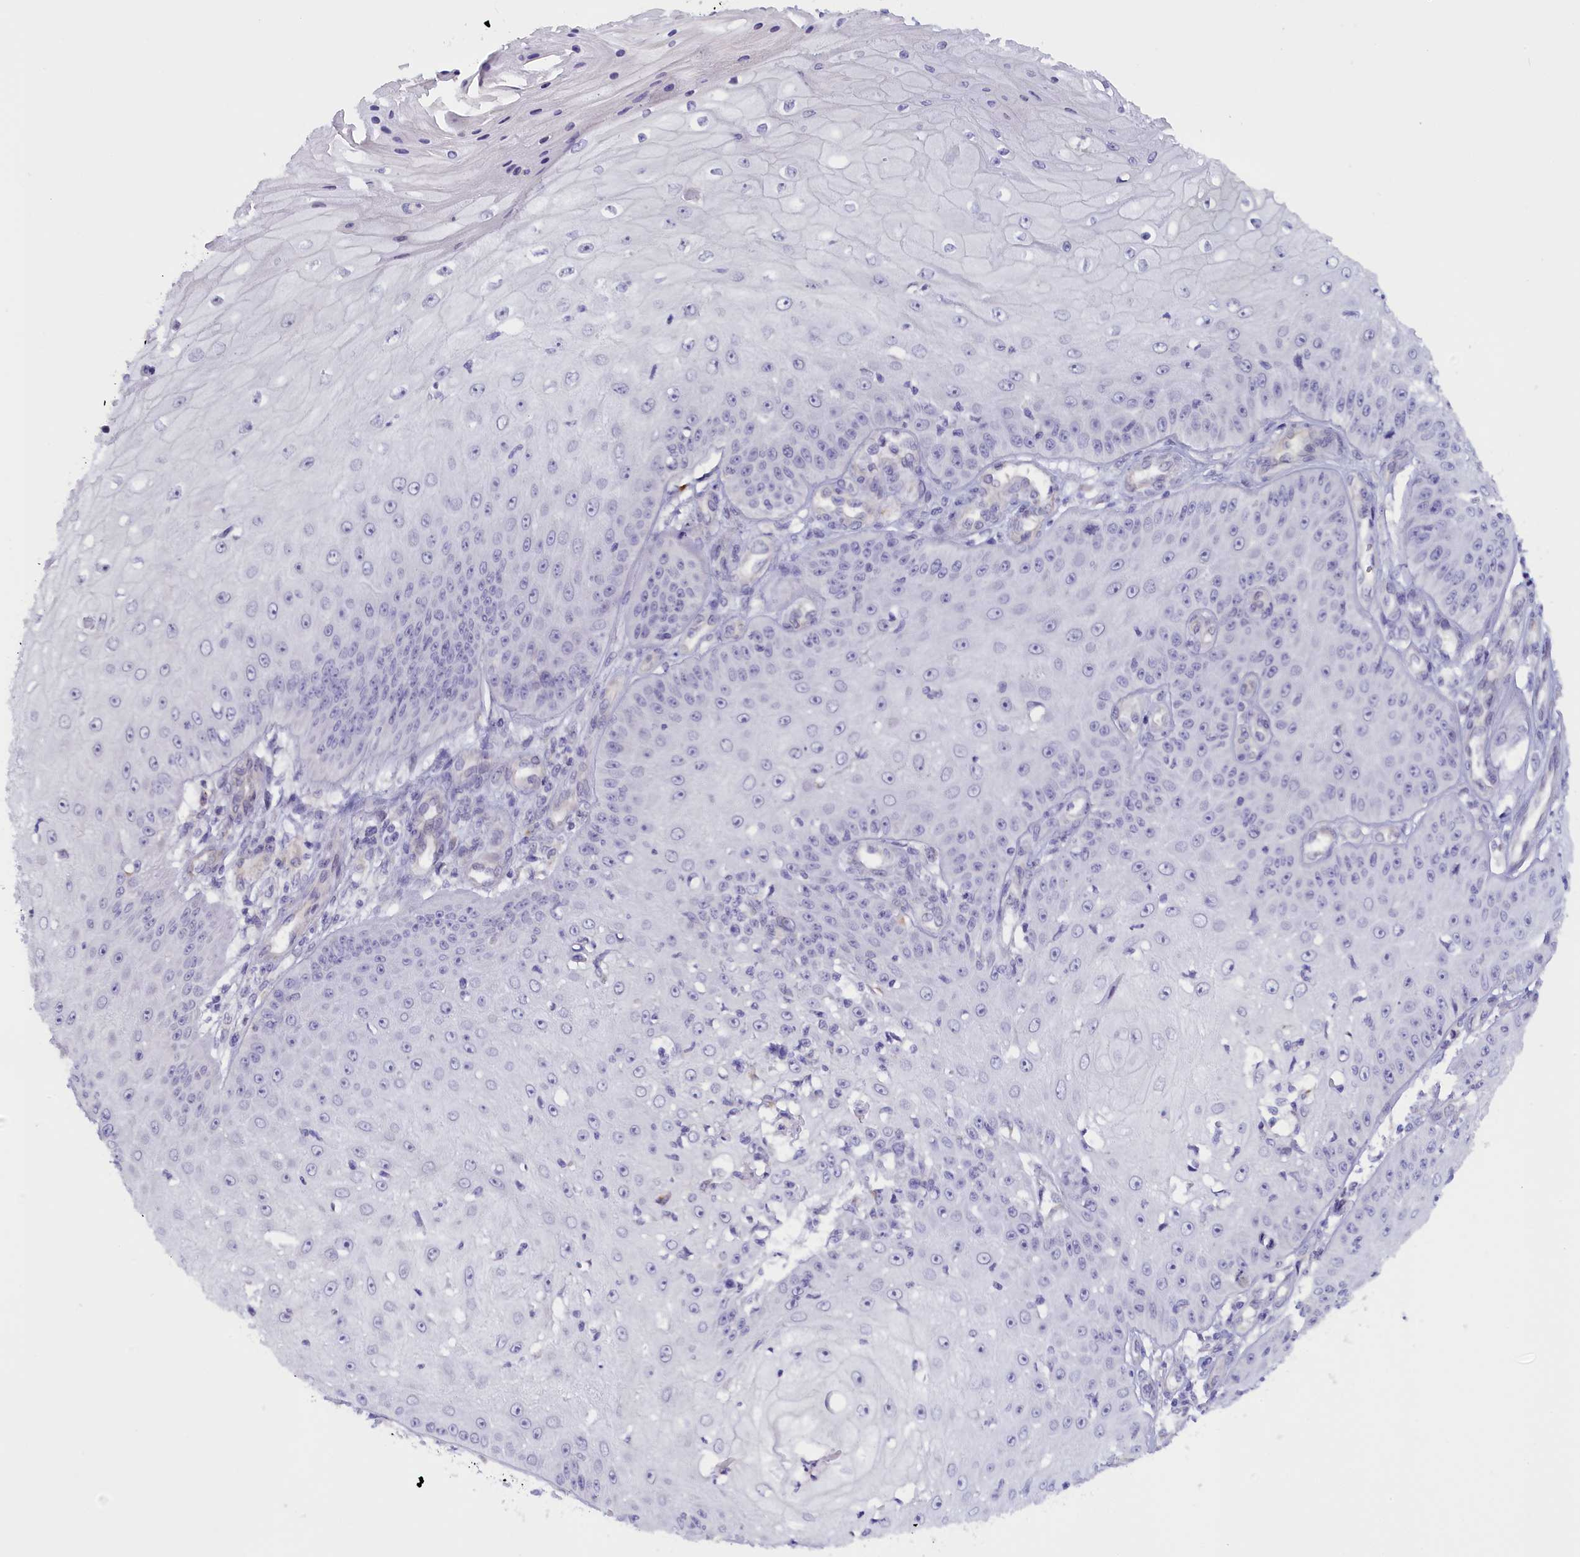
{"staining": {"intensity": "negative", "quantity": "none", "location": "none"}, "tissue": "skin cancer", "cell_type": "Tumor cells", "image_type": "cancer", "snomed": [{"axis": "morphology", "description": "Squamous cell carcinoma, NOS"}, {"axis": "topography", "description": "Skin"}], "caption": "The micrograph shows no significant staining in tumor cells of skin cancer.", "gene": "IGFALS", "patient": {"sex": "male", "age": 70}}